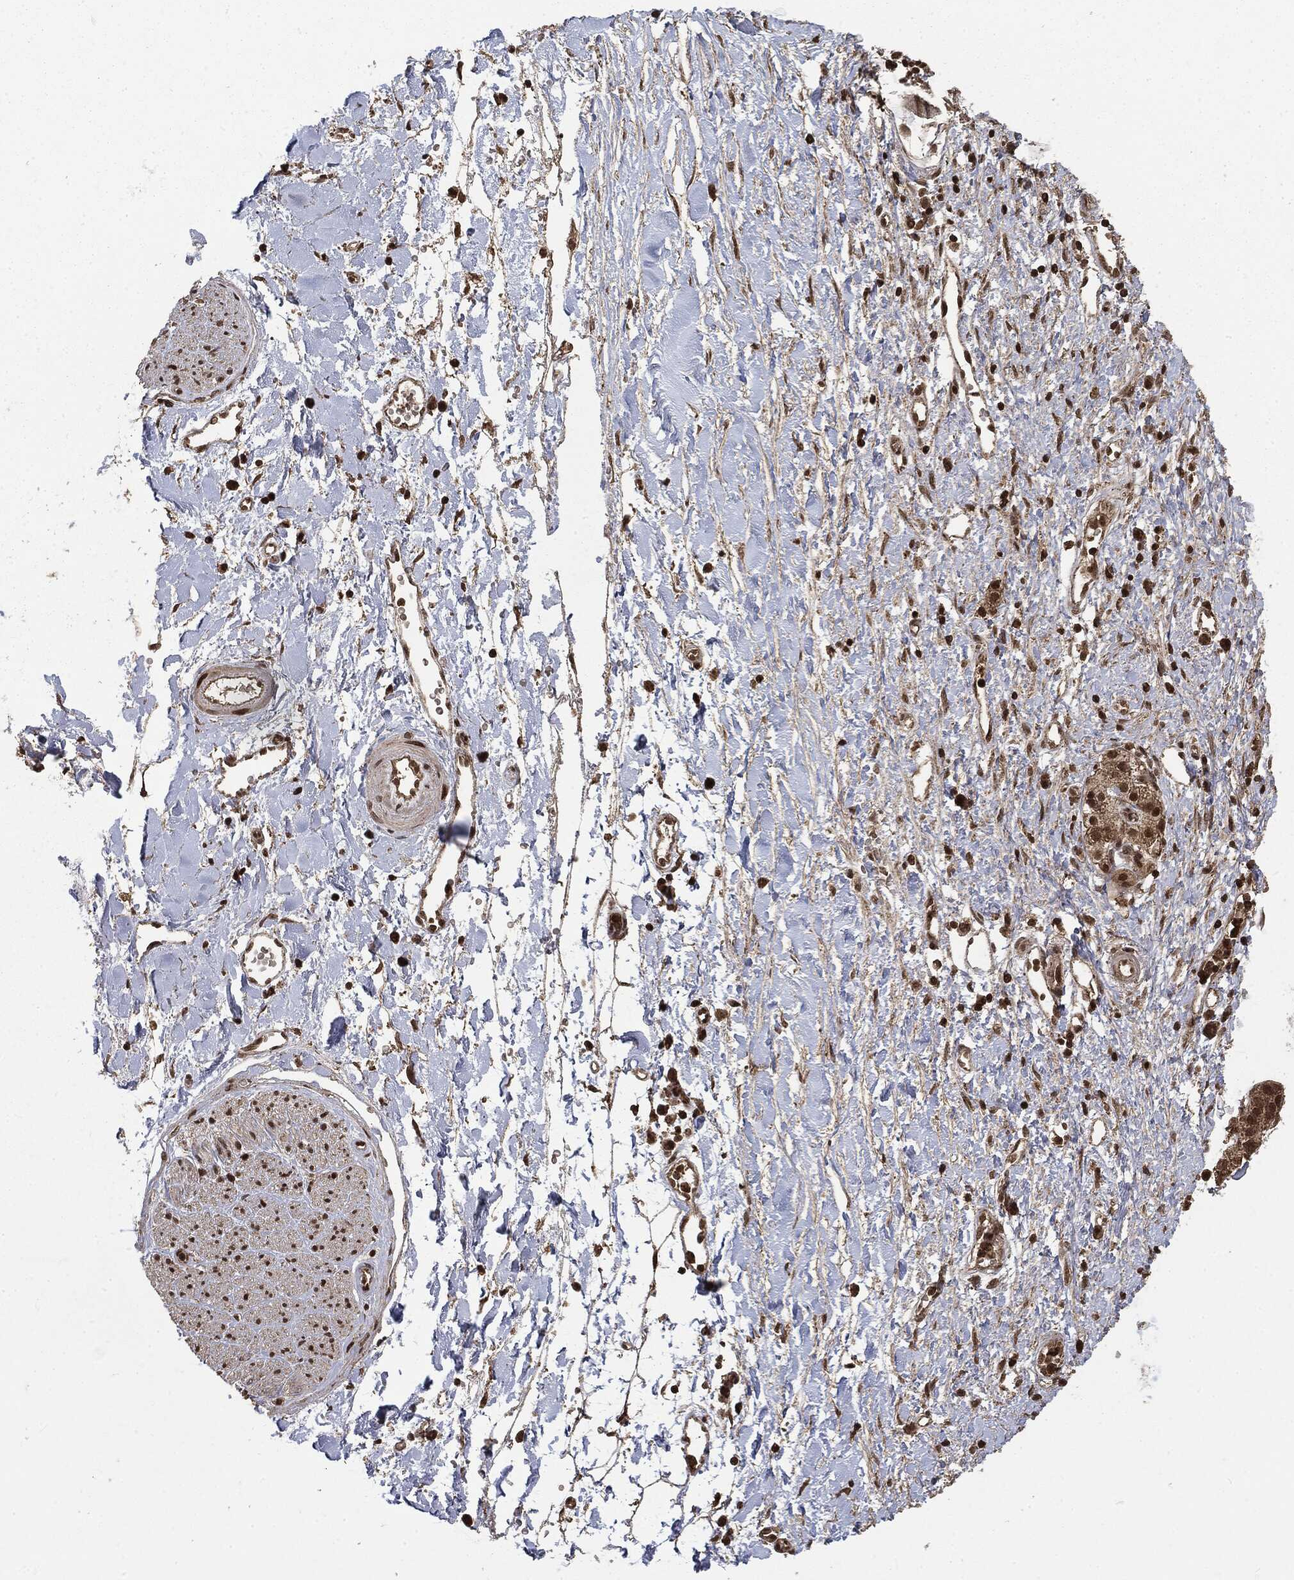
{"staining": {"intensity": "strong", "quantity": ">75%", "location": "cytoplasmic/membranous,nuclear"}, "tissue": "soft tissue", "cell_type": "Fibroblasts", "image_type": "normal", "snomed": [{"axis": "morphology", "description": "Normal tissue, NOS"}, {"axis": "morphology", "description": "Adenocarcinoma, NOS"}, {"axis": "topography", "description": "Pancreas"}, {"axis": "topography", "description": "Peripheral nerve tissue"}], "caption": "A photomicrograph of soft tissue stained for a protein shows strong cytoplasmic/membranous,nuclear brown staining in fibroblasts. The protein is shown in brown color, while the nuclei are stained blue.", "gene": "CTDP1", "patient": {"sex": "male", "age": 61}}